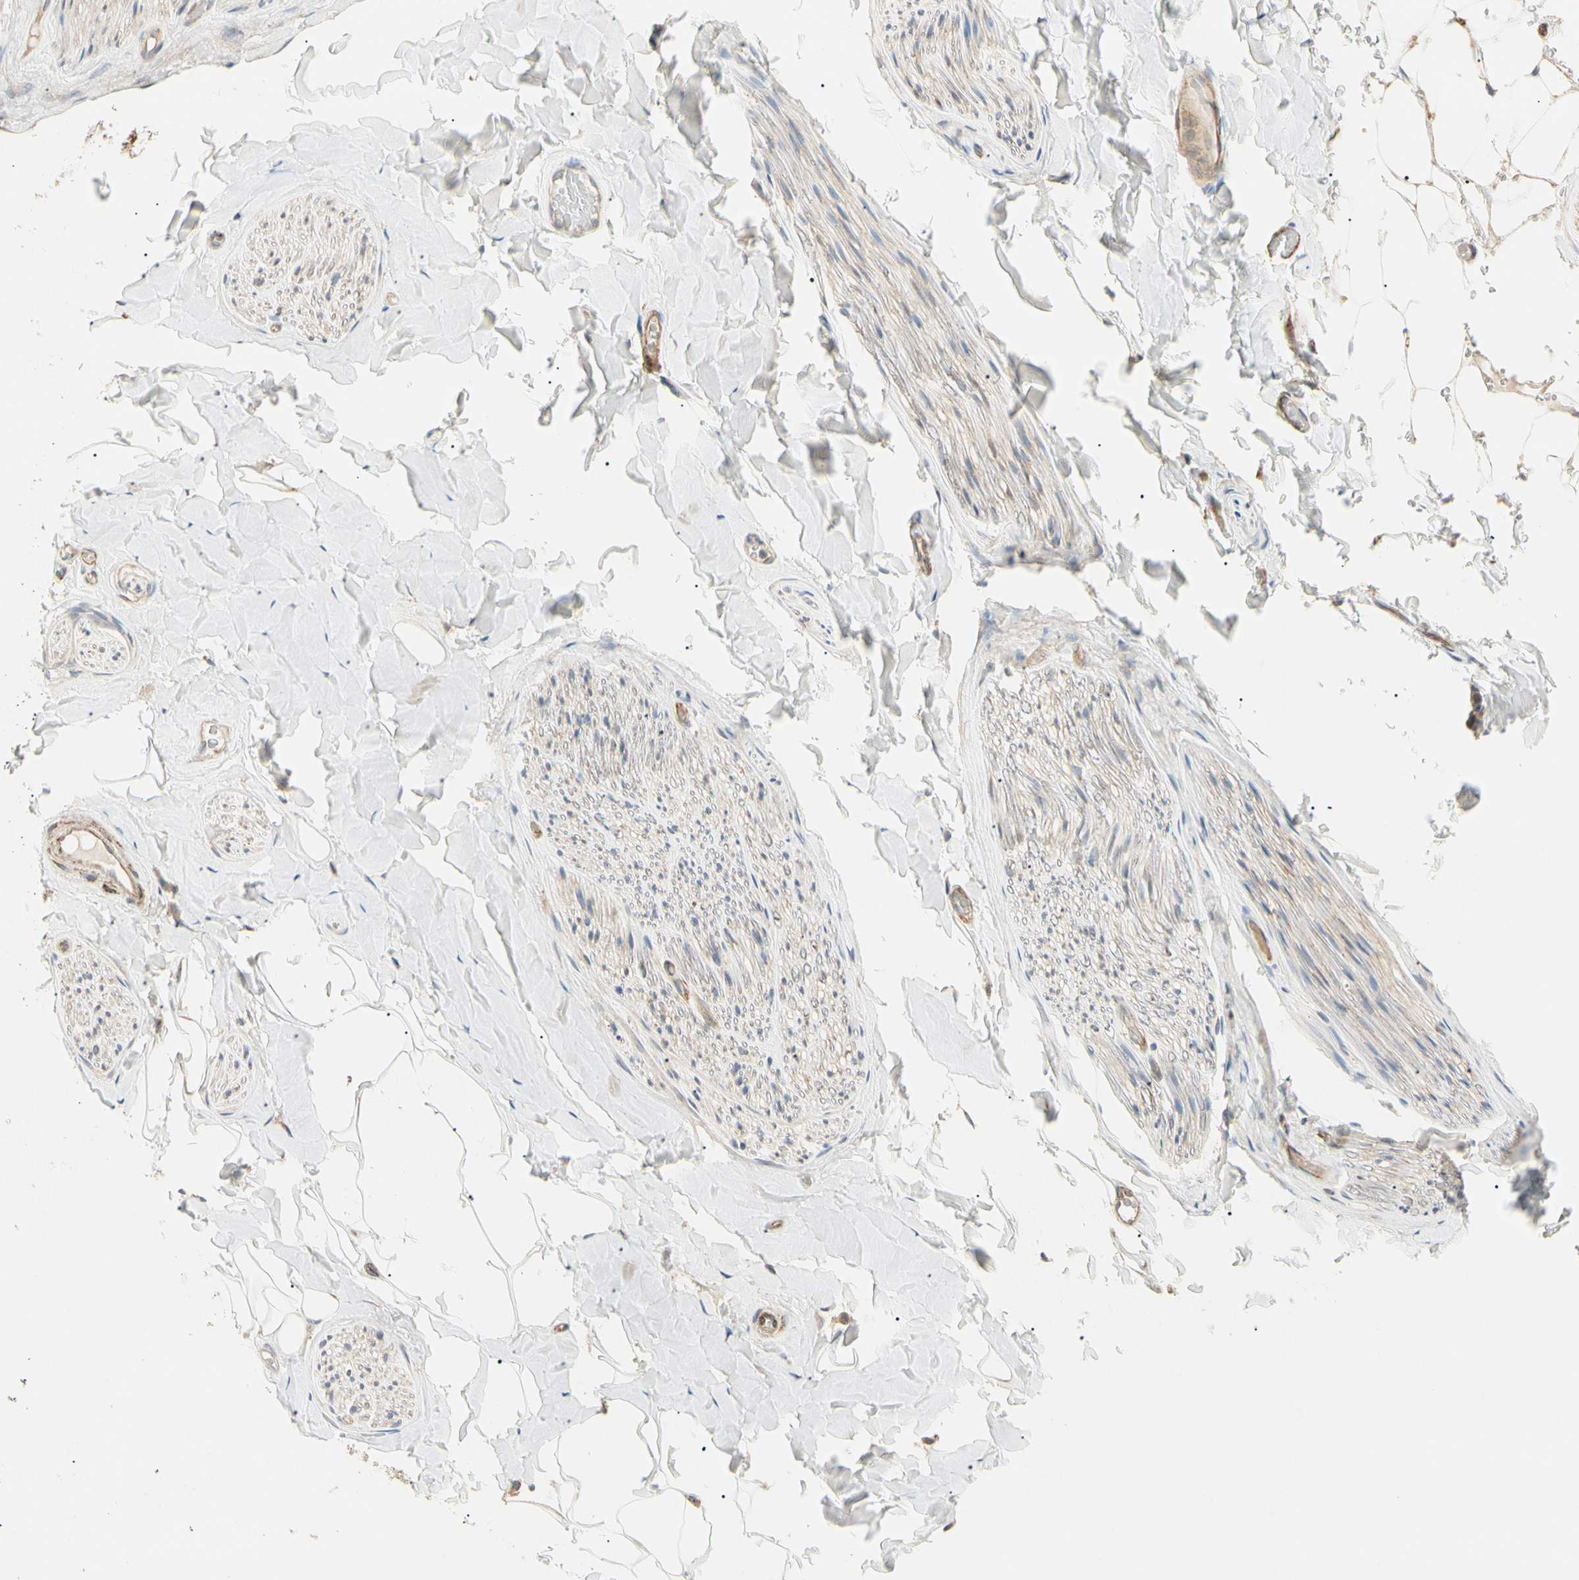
{"staining": {"intensity": "negative", "quantity": "none", "location": "none"}, "tissue": "adipose tissue", "cell_type": "Adipocytes", "image_type": "normal", "snomed": [{"axis": "morphology", "description": "Normal tissue, NOS"}, {"axis": "topography", "description": "Peripheral nerve tissue"}], "caption": "Immunohistochemistry (IHC) photomicrograph of benign human adipose tissue stained for a protein (brown), which exhibits no positivity in adipocytes.", "gene": "TBC1D10A", "patient": {"sex": "male", "age": 70}}